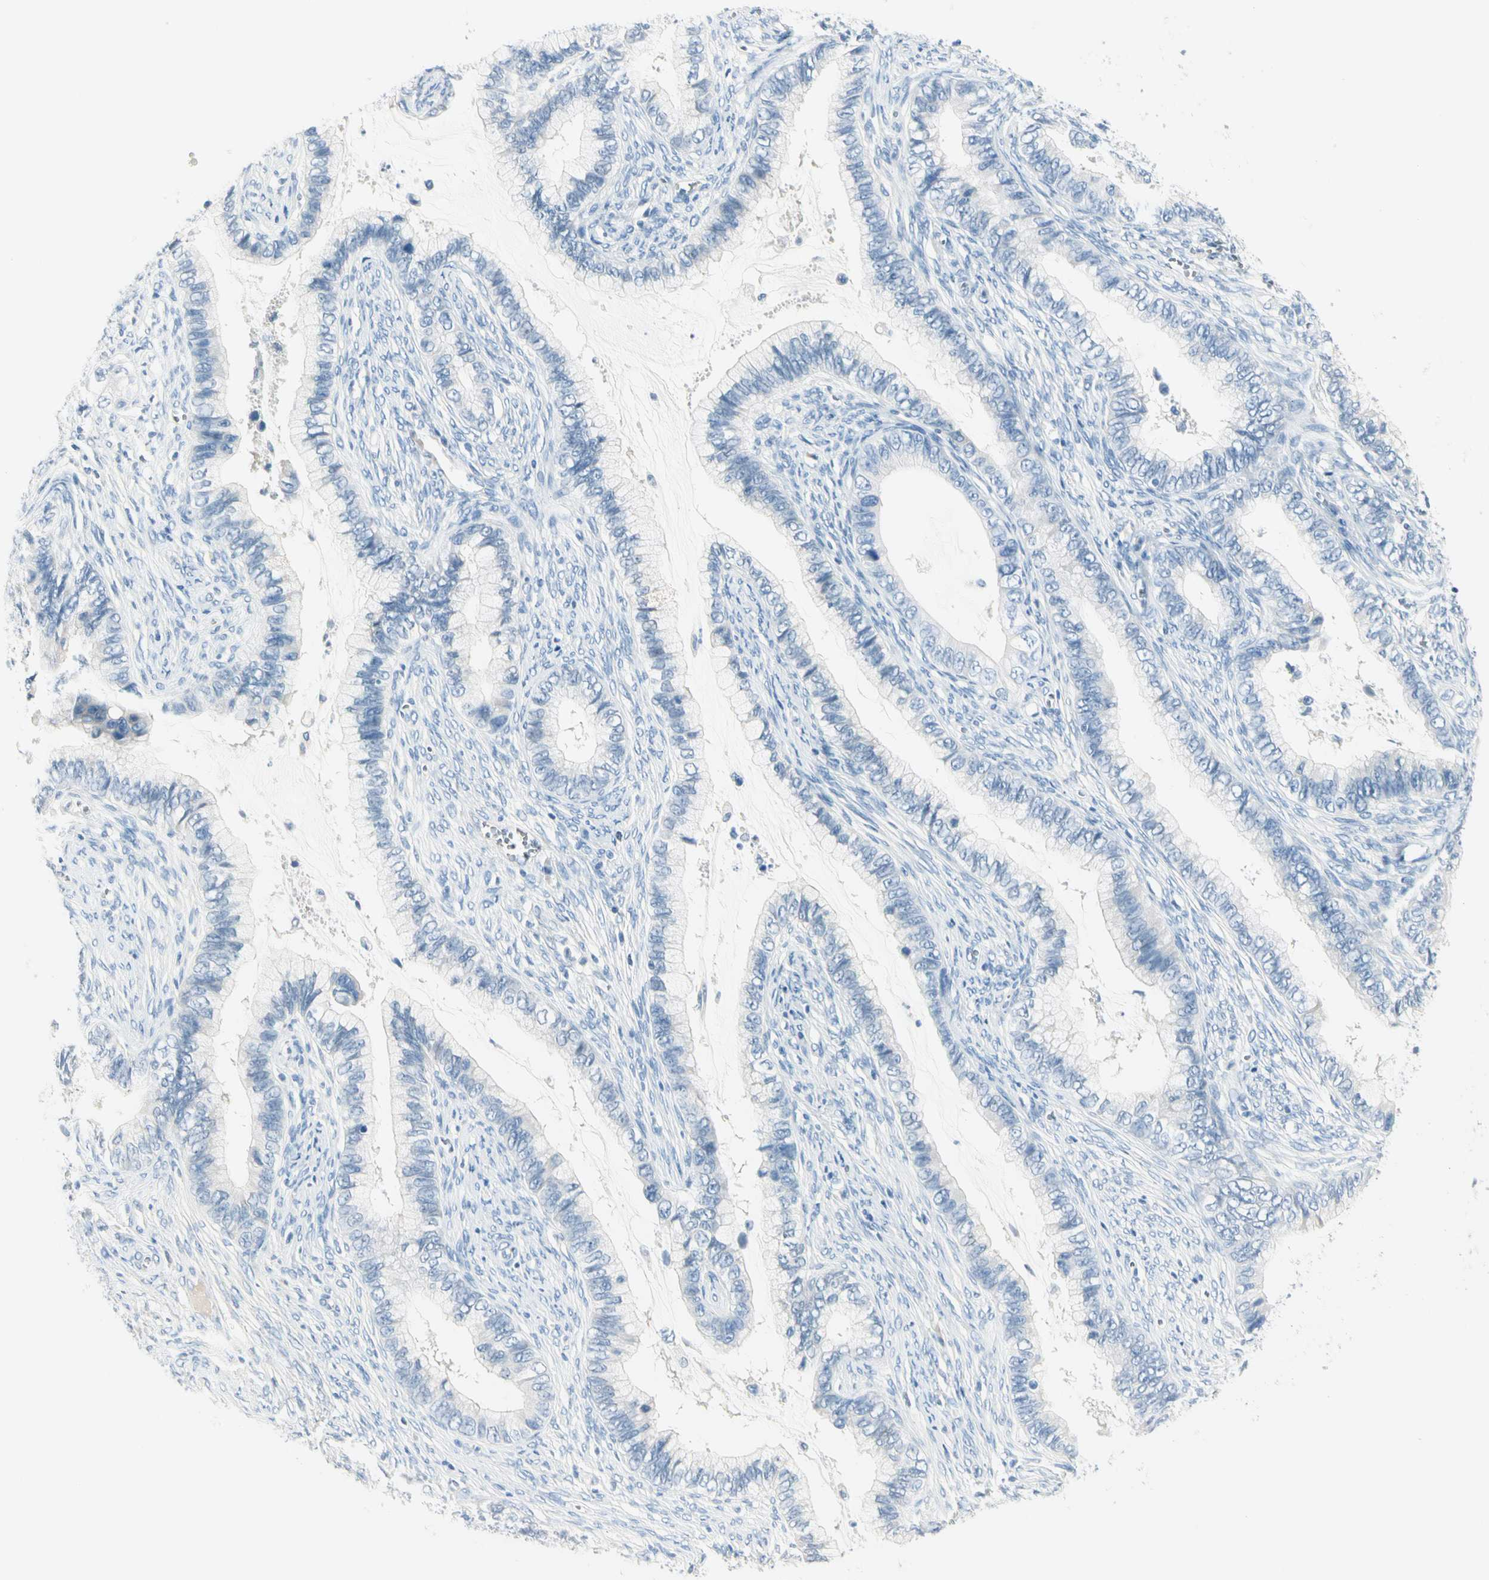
{"staining": {"intensity": "negative", "quantity": "none", "location": "none"}, "tissue": "cervical cancer", "cell_type": "Tumor cells", "image_type": "cancer", "snomed": [{"axis": "morphology", "description": "Adenocarcinoma, NOS"}, {"axis": "topography", "description": "Cervix"}], "caption": "Micrograph shows no protein expression in tumor cells of adenocarcinoma (cervical) tissue.", "gene": "CA1", "patient": {"sex": "female", "age": 44}}